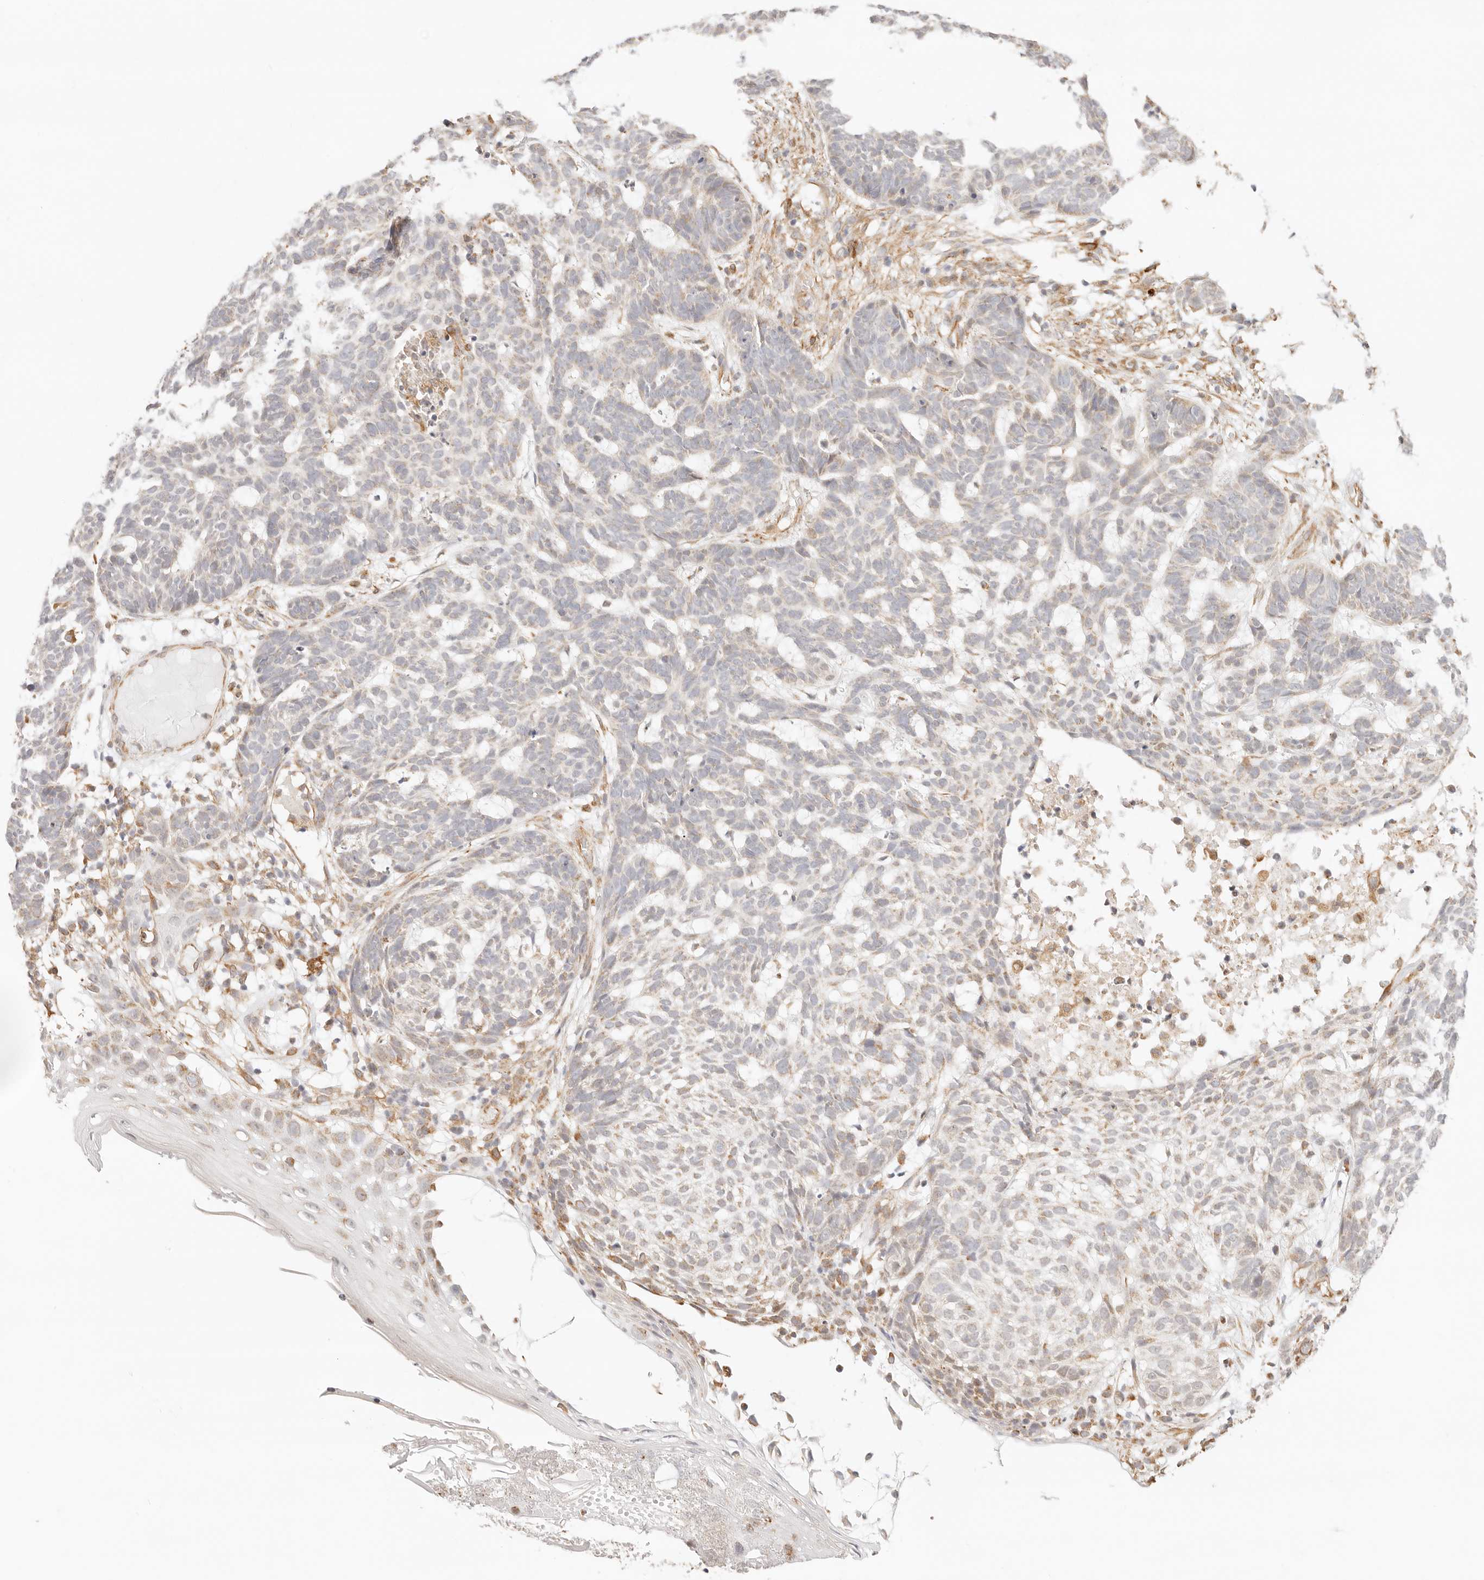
{"staining": {"intensity": "weak", "quantity": "25%-75%", "location": "cytoplasmic/membranous"}, "tissue": "skin cancer", "cell_type": "Tumor cells", "image_type": "cancer", "snomed": [{"axis": "morphology", "description": "Basal cell carcinoma"}, {"axis": "topography", "description": "Skin"}], "caption": "Protein staining by immunohistochemistry (IHC) exhibits weak cytoplasmic/membranous expression in approximately 25%-75% of tumor cells in skin cancer.", "gene": "ZC3H11A", "patient": {"sex": "male", "age": 85}}